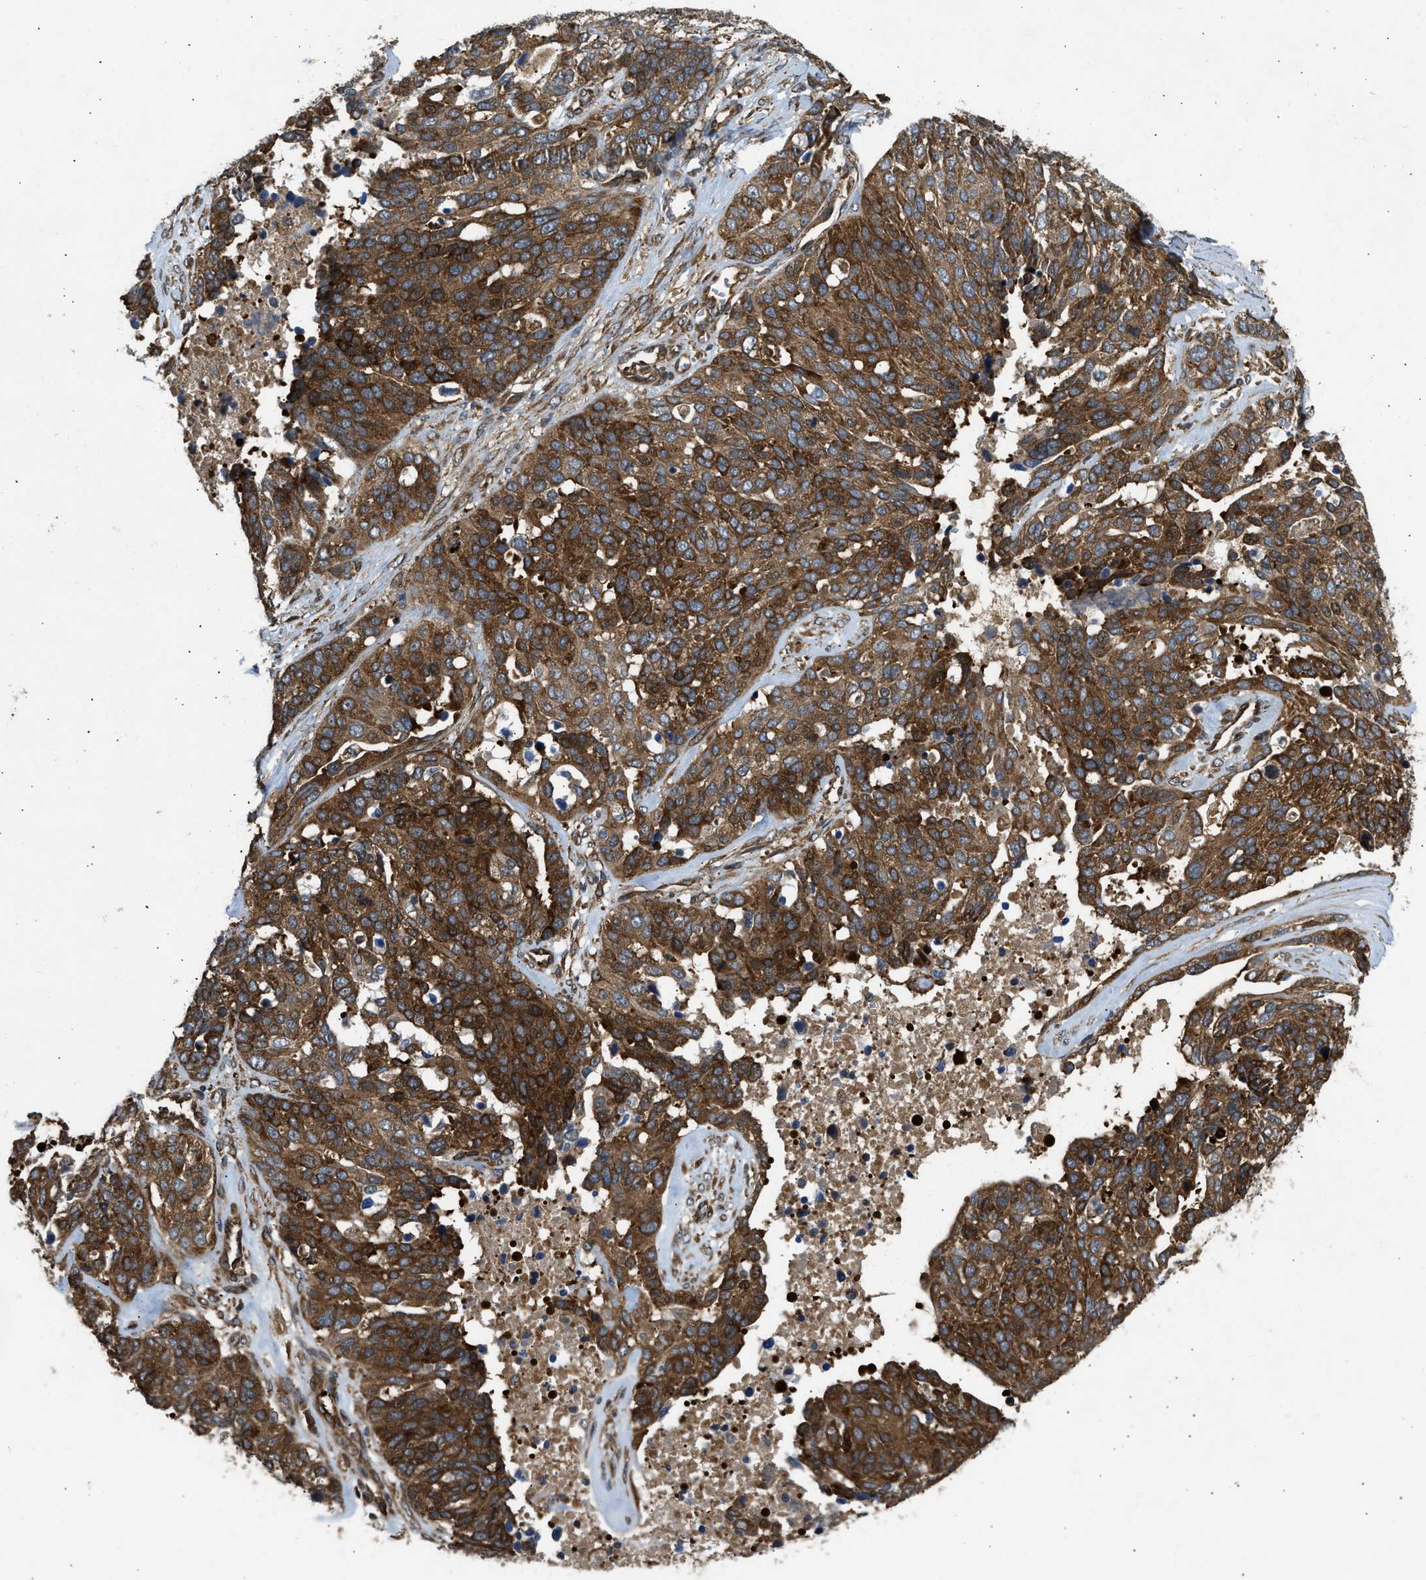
{"staining": {"intensity": "strong", "quantity": ">75%", "location": "cytoplasmic/membranous"}, "tissue": "ovarian cancer", "cell_type": "Tumor cells", "image_type": "cancer", "snomed": [{"axis": "morphology", "description": "Cystadenocarcinoma, serous, NOS"}, {"axis": "topography", "description": "Ovary"}], "caption": "This micrograph displays IHC staining of ovarian serous cystadenocarcinoma, with high strong cytoplasmic/membranous expression in approximately >75% of tumor cells.", "gene": "RASGRF2", "patient": {"sex": "female", "age": 44}}